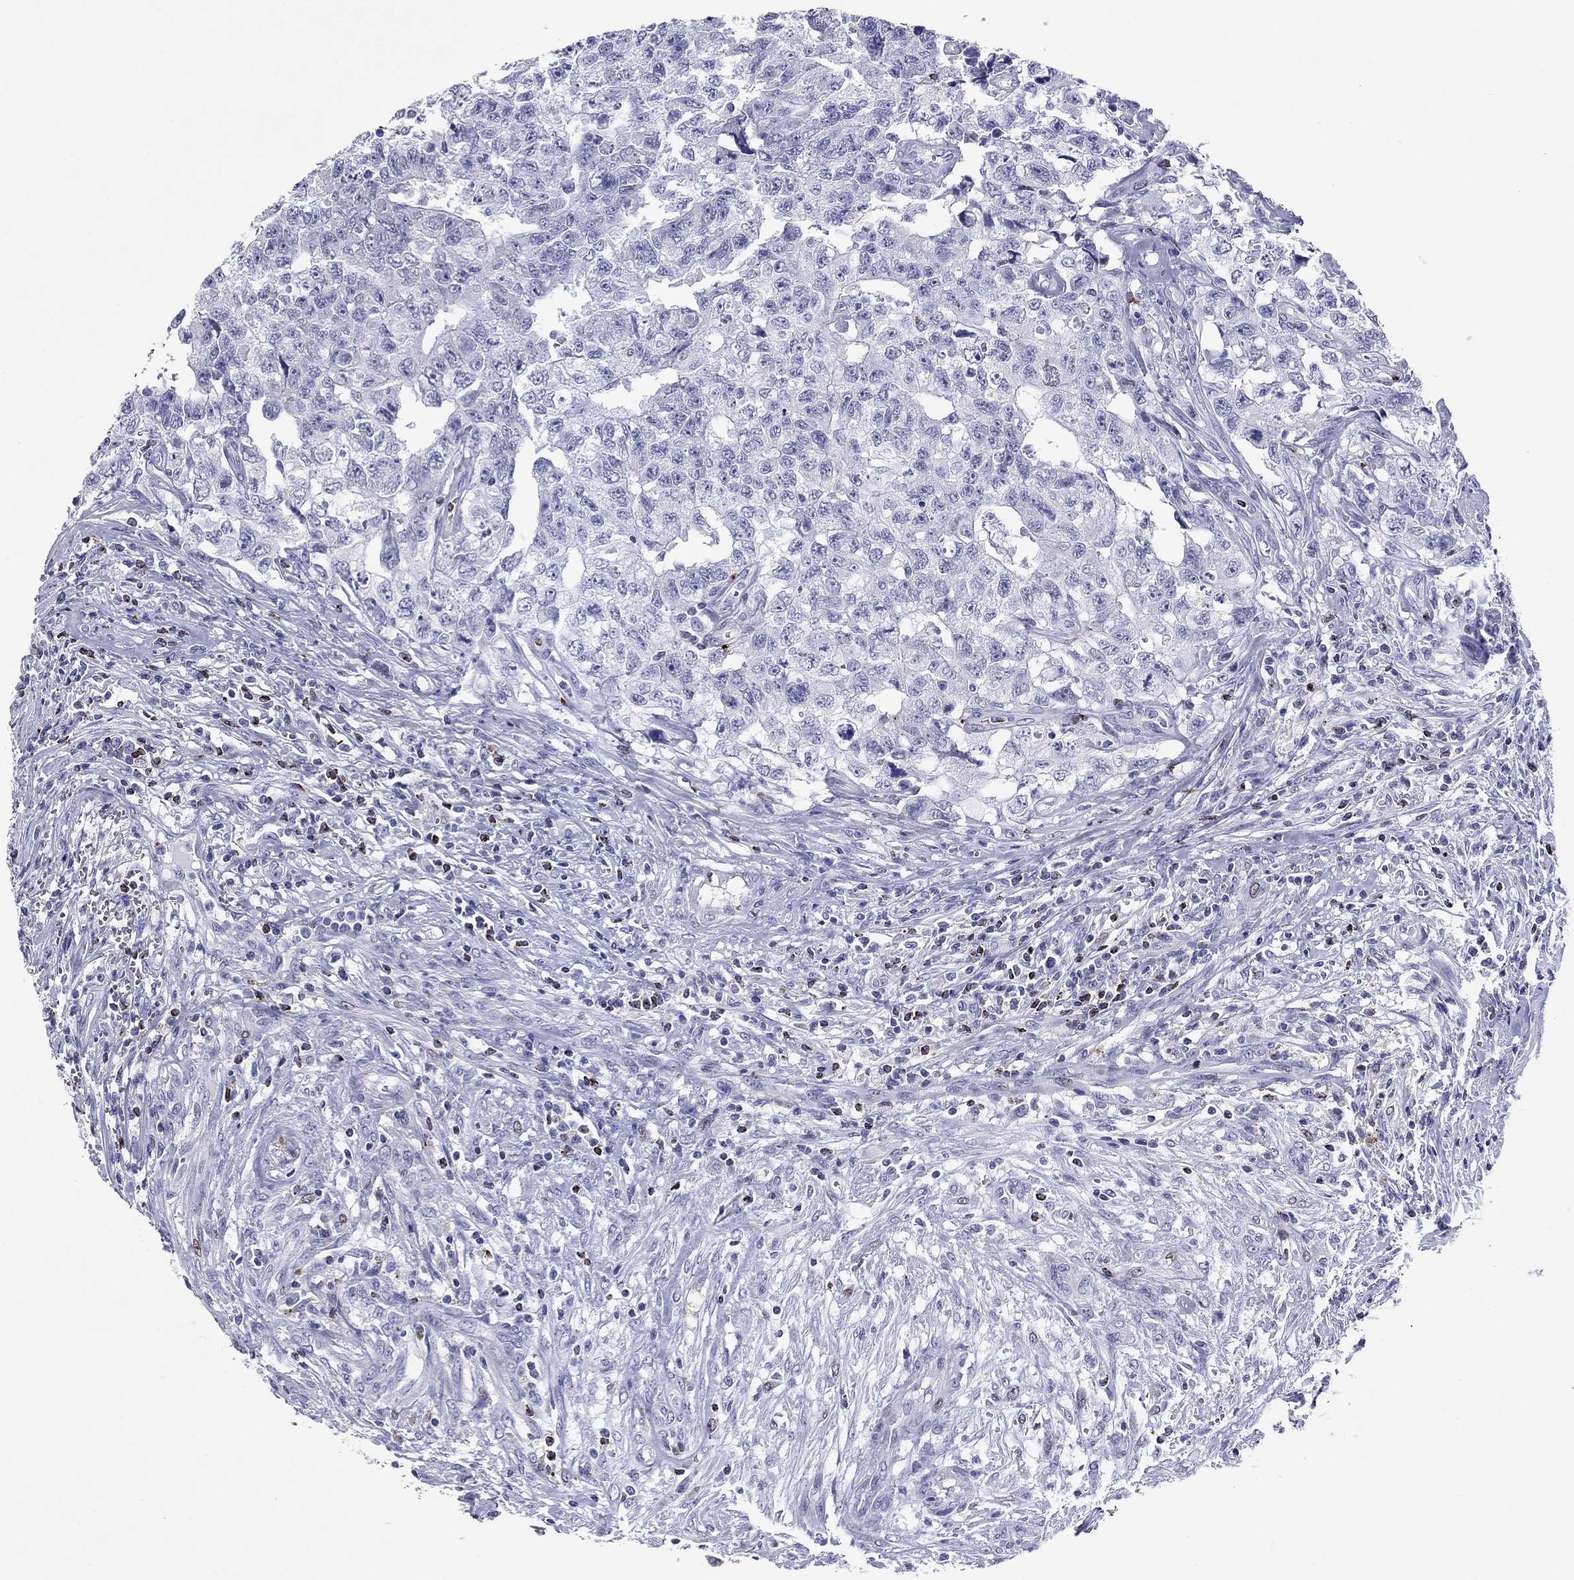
{"staining": {"intensity": "negative", "quantity": "none", "location": "none"}, "tissue": "testis cancer", "cell_type": "Tumor cells", "image_type": "cancer", "snomed": [{"axis": "morphology", "description": "Carcinoma, Embryonal, NOS"}, {"axis": "topography", "description": "Testis"}], "caption": "The immunohistochemistry (IHC) histopathology image has no significant staining in tumor cells of embryonal carcinoma (testis) tissue. (DAB (3,3'-diaminobenzidine) IHC, high magnification).", "gene": "GZMK", "patient": {"sex": "male", "age": 24}}